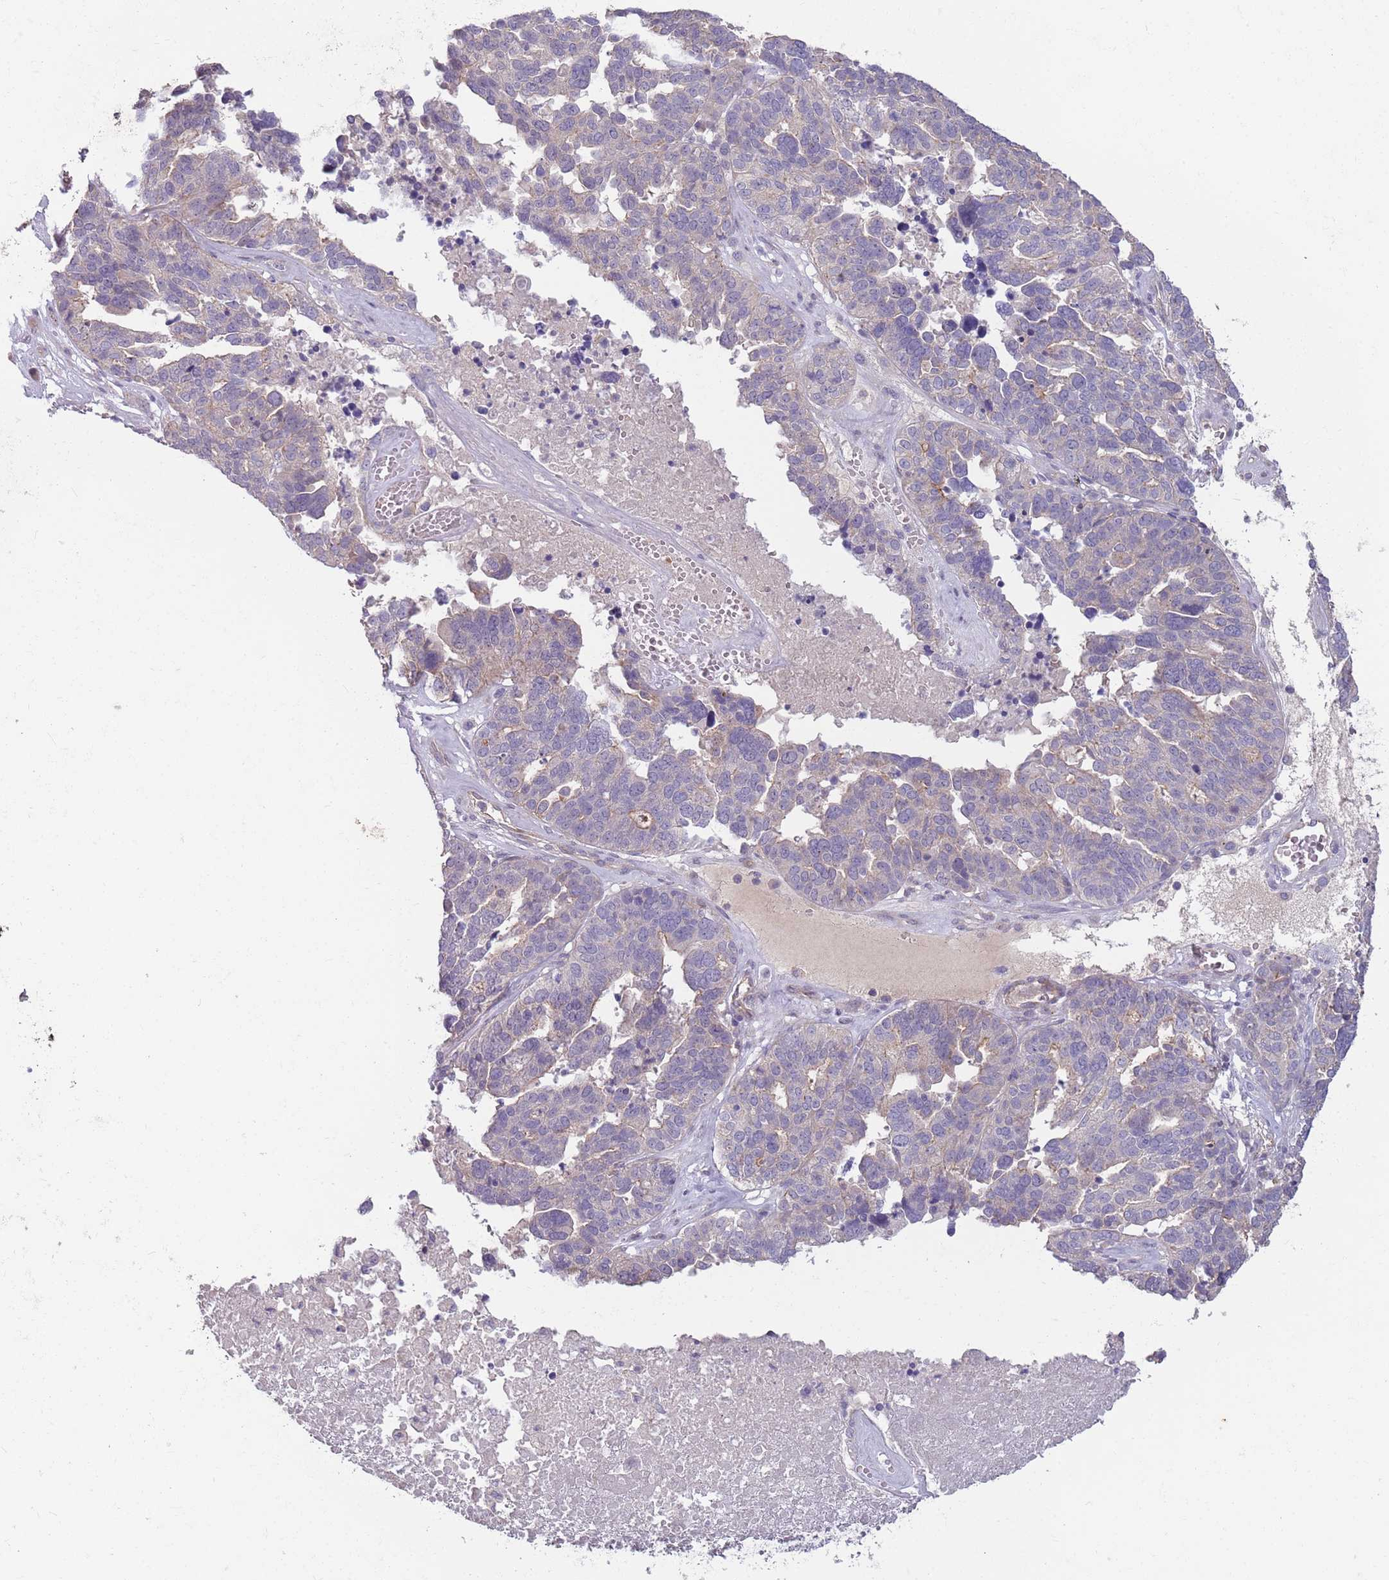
{"staining": {"intensity": "negative", "quantity": "none", "location": "none"}, "tissue": "ovarian cancer", "cell_type": "Tumor cells", "image_type": "cancer", "snomed": [{"axis": "morphology", "description": "Cystadenocarcinoma, serous, NOS"}, {"axis": "topography", "description": "Ovary"}], "caption": "Image shows no significant protein positivity in tumor cells of serous cystadenocarcinoma (ovarian). (IHC, brightfield microscopy, high magnification).", "gene": "SAV1", "patient": {"sex": "female", "age": 59}}